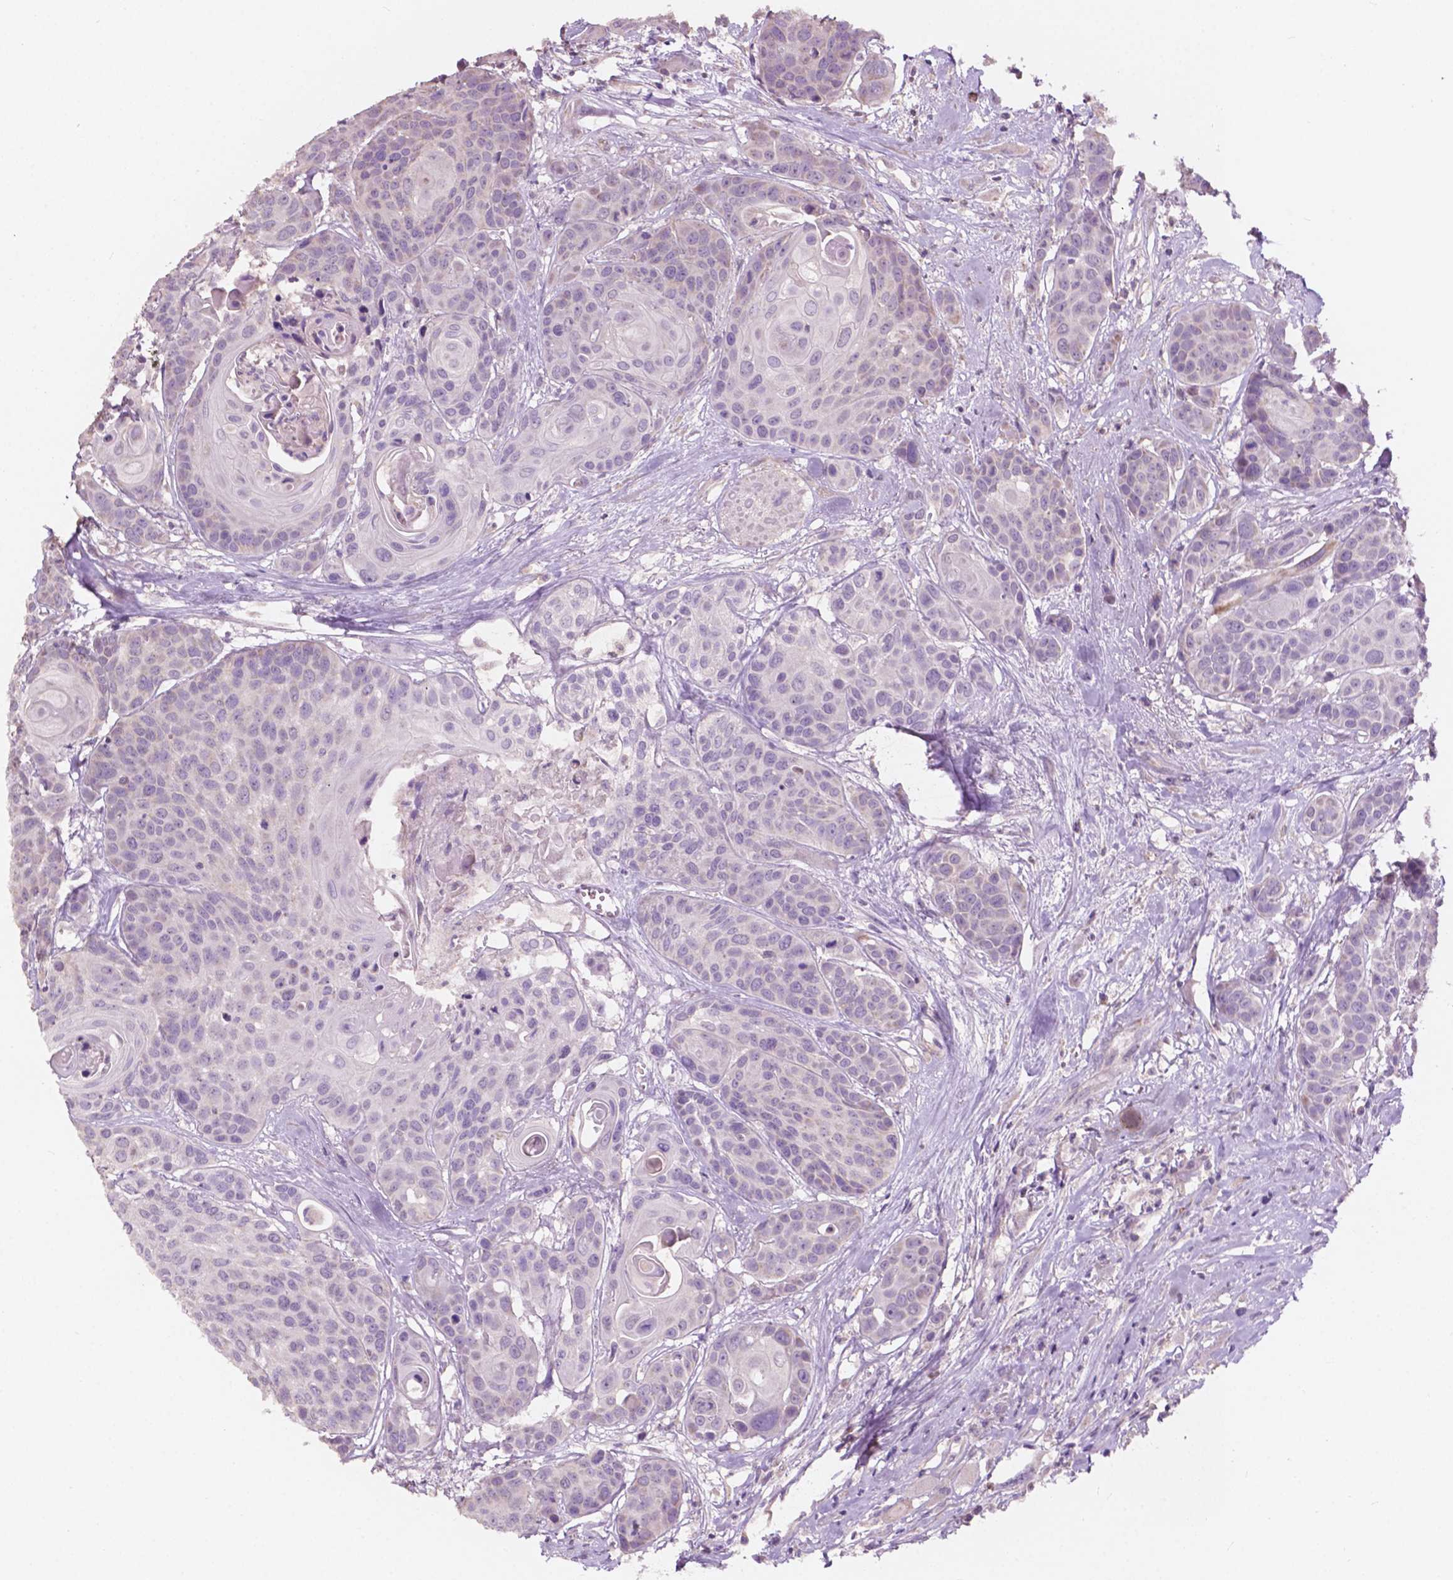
{"staining": {"intensity": "negative", "quantity": "none", "location": "none"}, "tissue": "head and neck cancer", "cell_type": "Tumor cells", "image_type": "cancer", "snomed": [{"axis": "morphology", "description": "Squamous cell carcinoma, NOS"}, {"axis": "topography", "description": "Oral tissue"}, {"axis": "topography", "description": "Head-Neck"}], "caption": "Immunohistochemistry (IHC) photomicrograph of neoplastic tissue: human head and neck cancer (squamous cell carcinoma) stained with DAB (3,3'-diaminobenzidine) reveals no significant protein positivity in tumor cells.", "gene": "NDUFS1", "patient": {"sex": "male", "age": 56}}